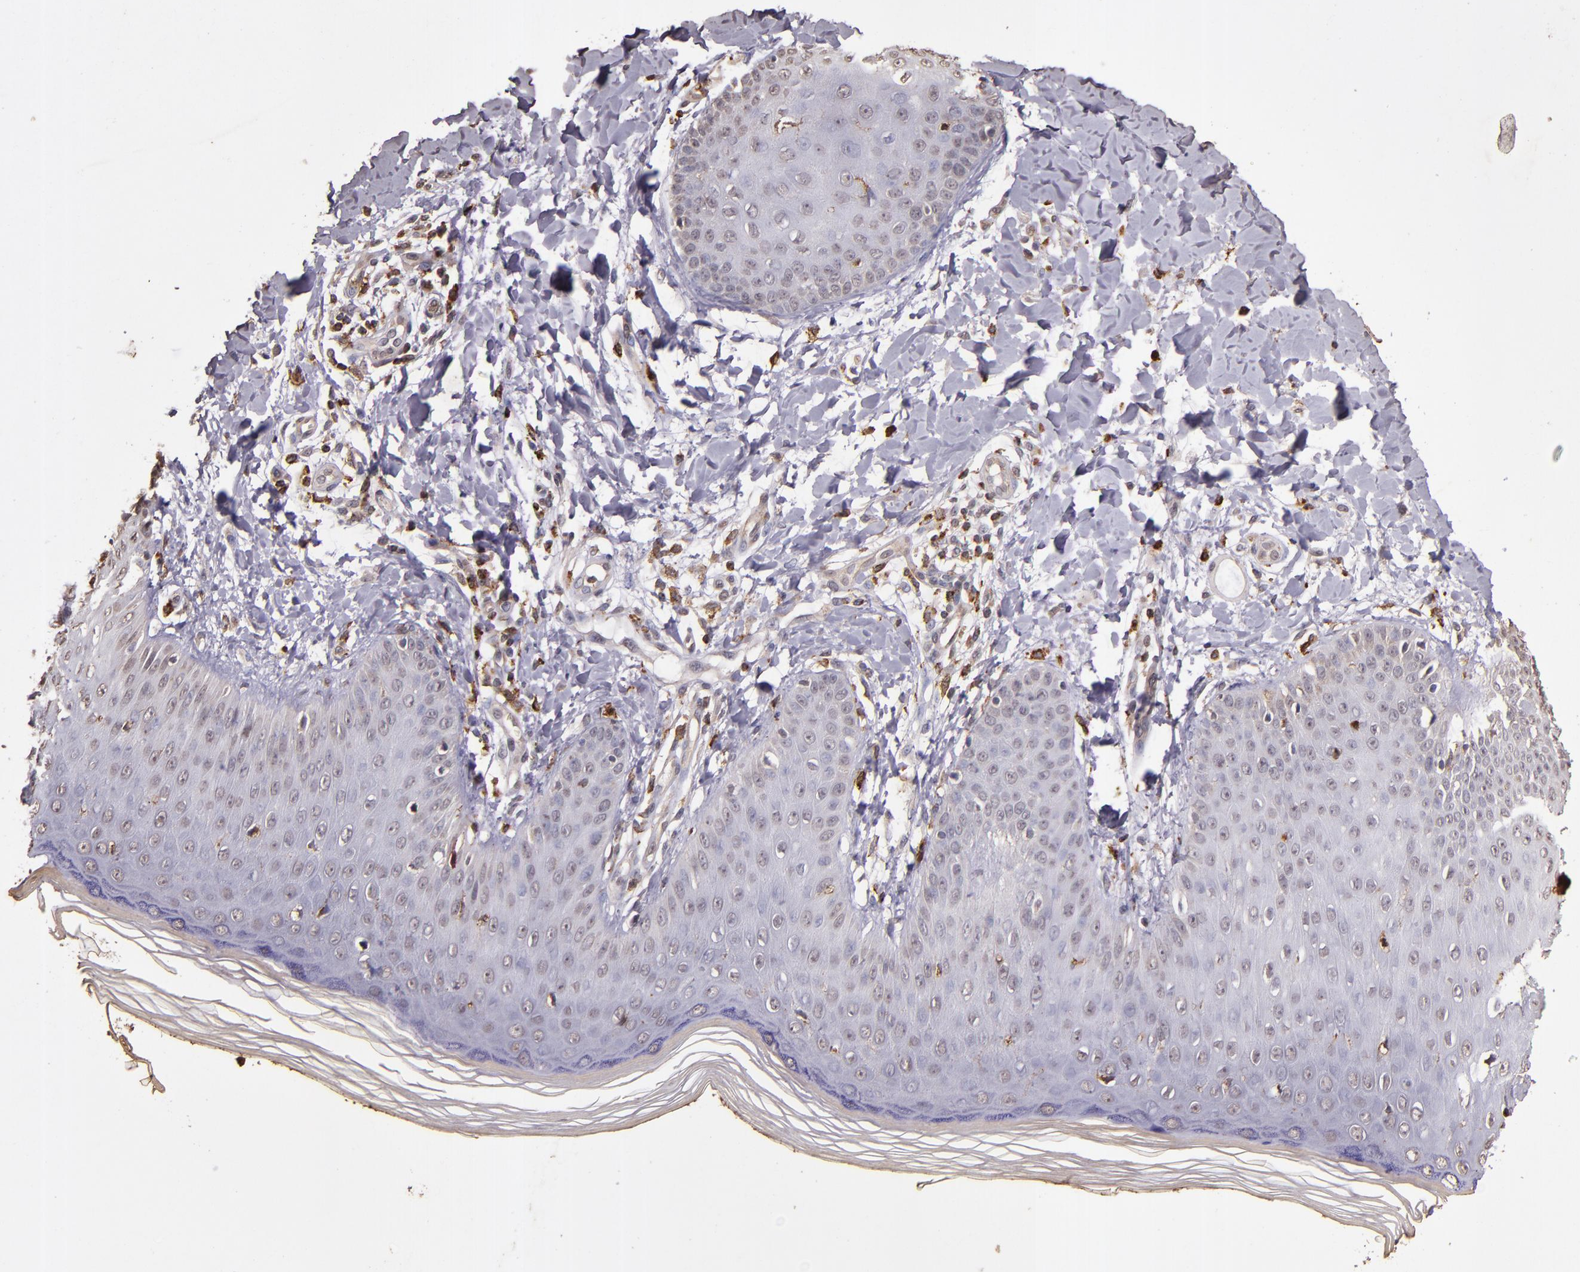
{"staining": {"intensity": "negative", "quantity": "none", "location": "none"}, "tissue": "skin", "cell_type": "Epidermal cells", "image_type": "normal", "snomed": [{"axis": "morphology", "description": "Normal tissue, NOS"}, {"axis": "morphology", "description": "Inflammation, NOS"}, {"axis": "topography", "description": "Soft tissue"}, {"axis": "topography", "description": "Anal"}], "caption": "Protein analysis of normal skin displays no significant positivity in epidermal cells.", "gene": "SLC2A3", "patient": {"sex": "female", "age": 15}}